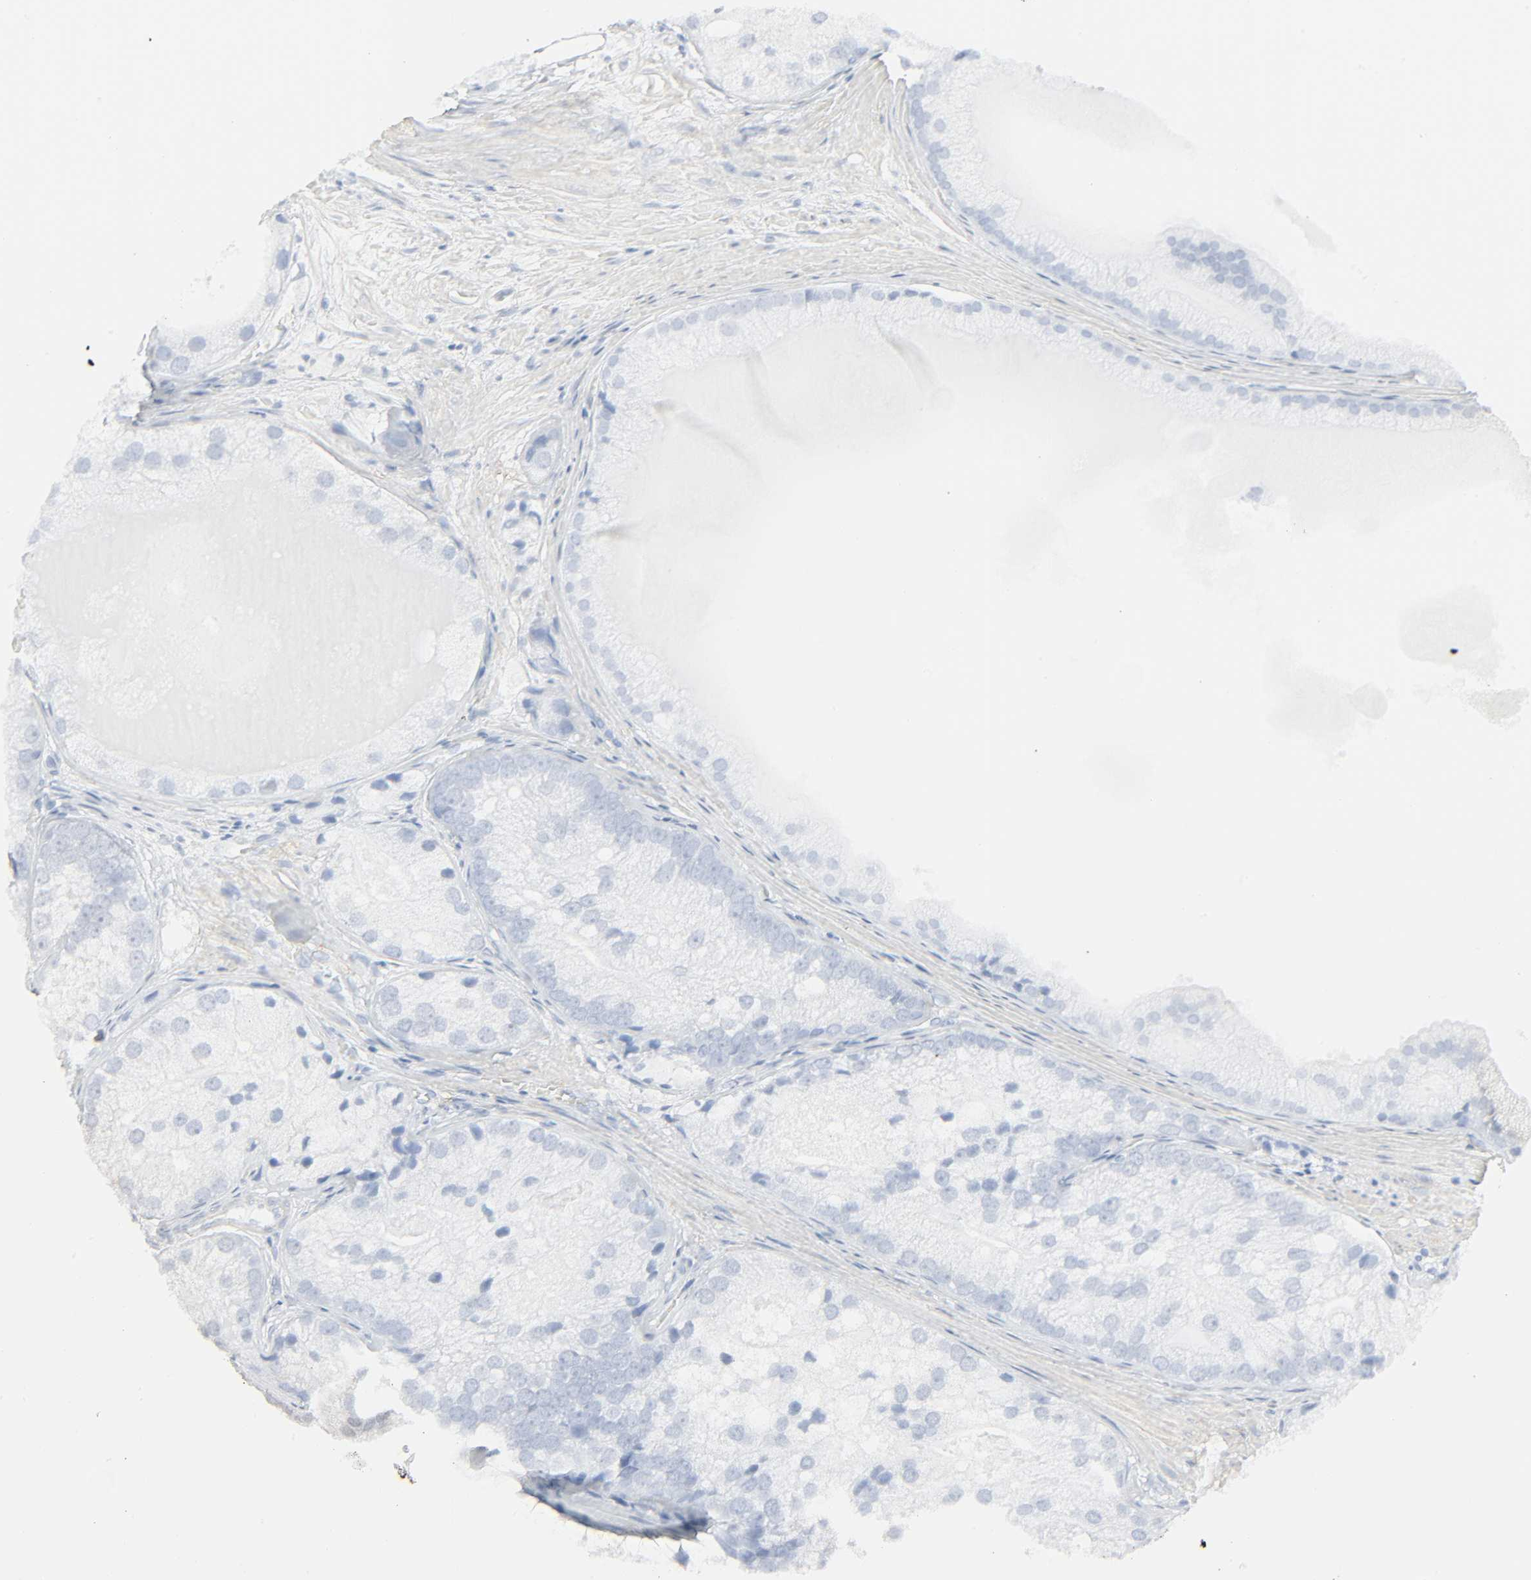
{"staining": {"intensity": "negative", "quantity": "none", "location": "none"}, "tissue": "prostate cancer", "cell_type": "Tumor cells", "image_type": "cancer", "snomed": [{"axis": "morphology", "description": "Adenocarcinoma, Low grade"}, {"axis": "topography", "description": "Prostate"}], "caption": "DAB (3,3'-diaminobenzidine) immunohistochemical staining of human prostate cancer shows no significant expression in tumor cells.", "gene": "ZBTB16", "patient": {"sex": "male", "age": 69}}